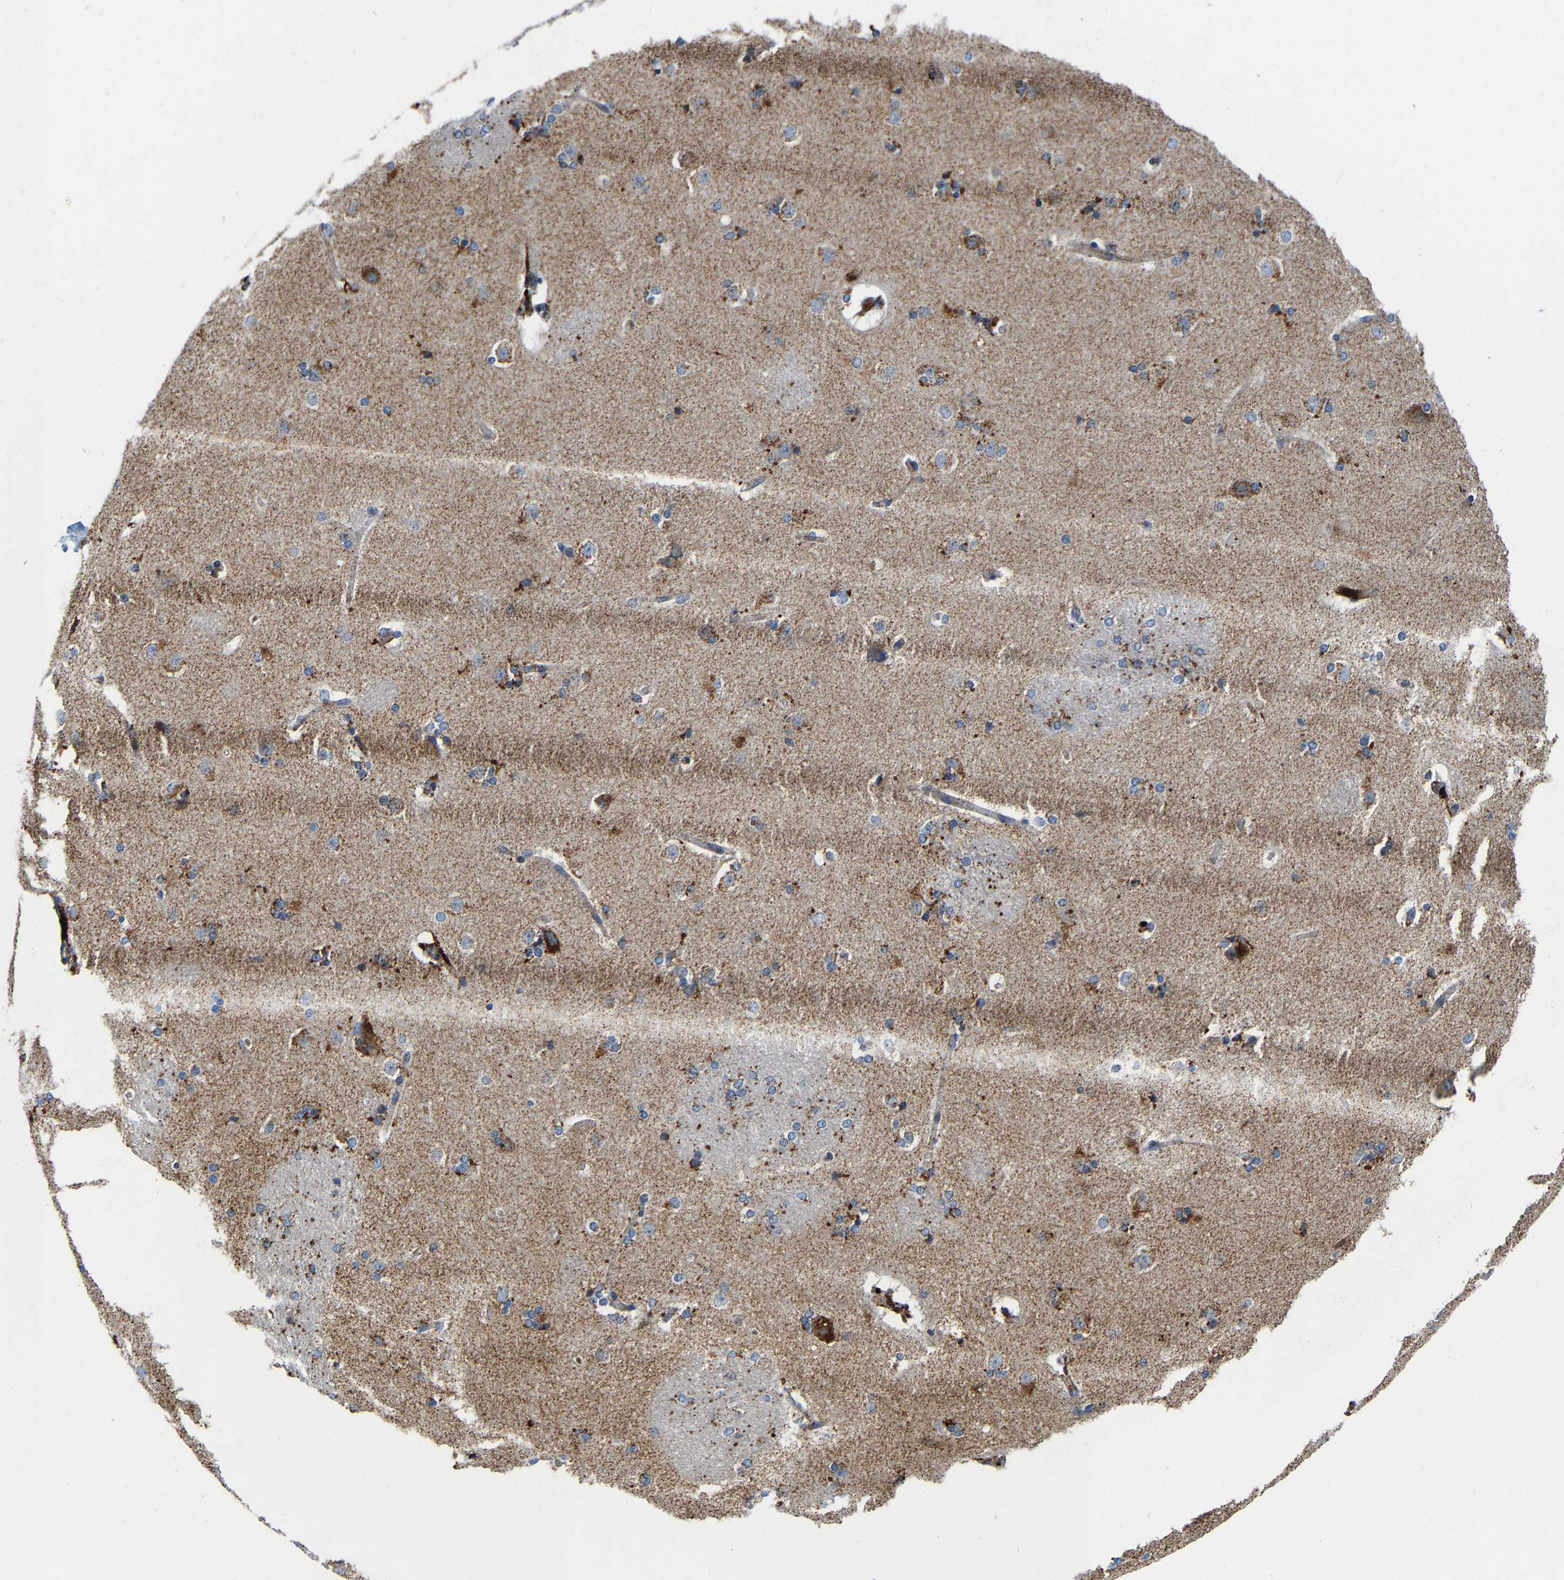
{"staining": {"intensity": "moderate", "quantity": "<25%", "location": "cytoplasmic/membranous"}, "tissue": "caudate", "cell_type": "Glial cells", "image_type": "normal", "snomed": [{"axis": "morphology", "description": "Normal tissue, NOS"}, {"axis": "topography", "description": "Lateral ventricle wall"}], "caption": "Immunohistochemistry (IHC) (DAB) staining of unremarkable caudate demonstrates moderate cytoplasmic/membranous protein staining in about <25% of glial cells.", "gene": "DPP7", "patient": {"sex": "female", "age": 19}}